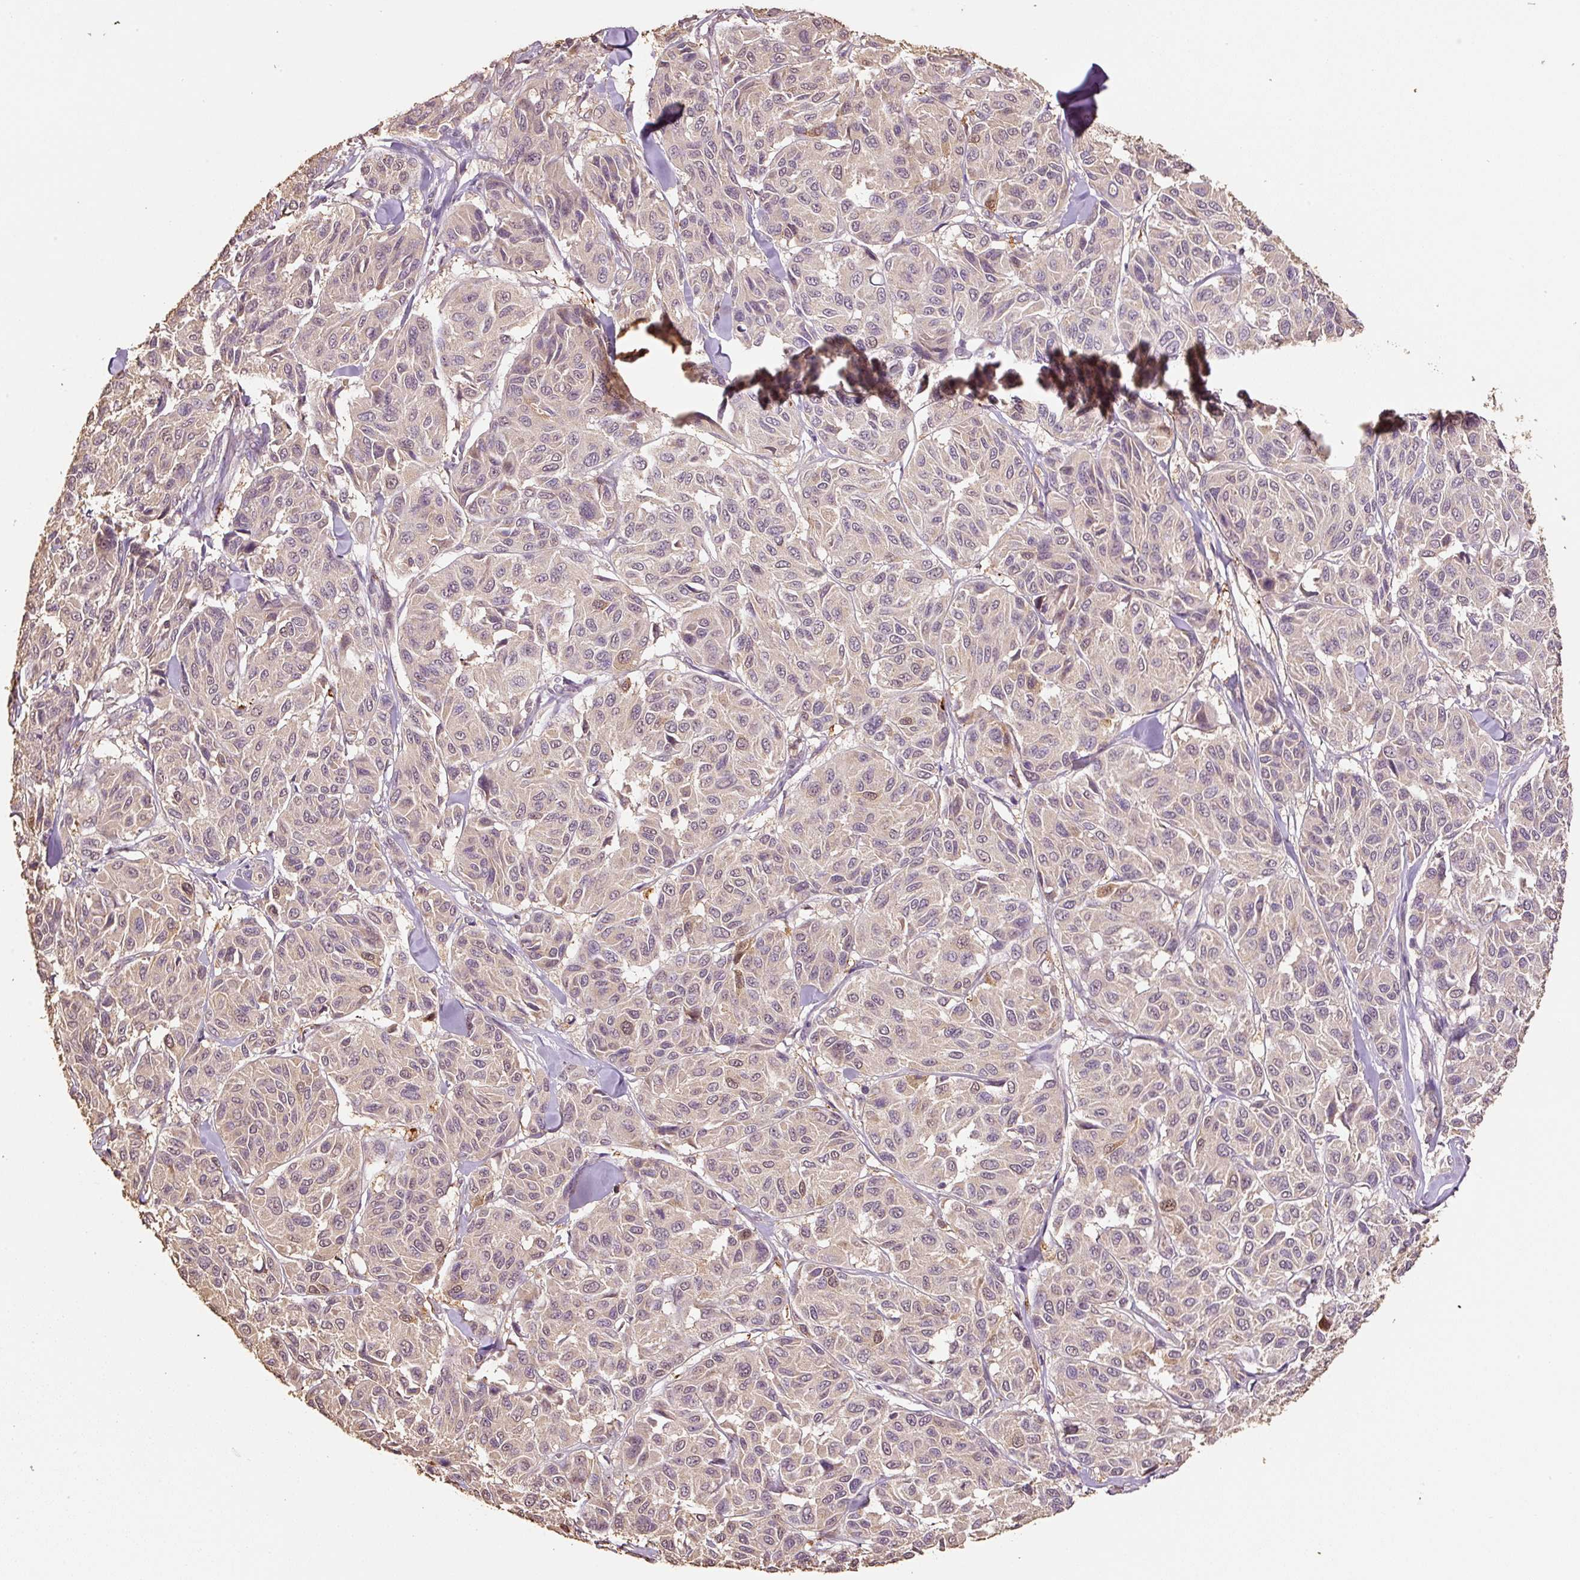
{"staining": {"intensity": "moderate", "quantity": "<25%", "location": "cytoplasmic/membranous,nuclear"}, "tissue": "melanoma", "cell_type": "Tumor cells", "image_type": "cancer", "snomed": [{"axis": "morphology", "description": "Malignant melanoma, NOS"}, {"axis": "topography", "description": "Skin"}], "caption": "This is an image of IHC staining of melanoma, which shows moderate staining in the cytoplasmic/membranous and nuclear of tumor cells.", "gene": "HERC2", "patient": {"sex": "female", "age": 66}}